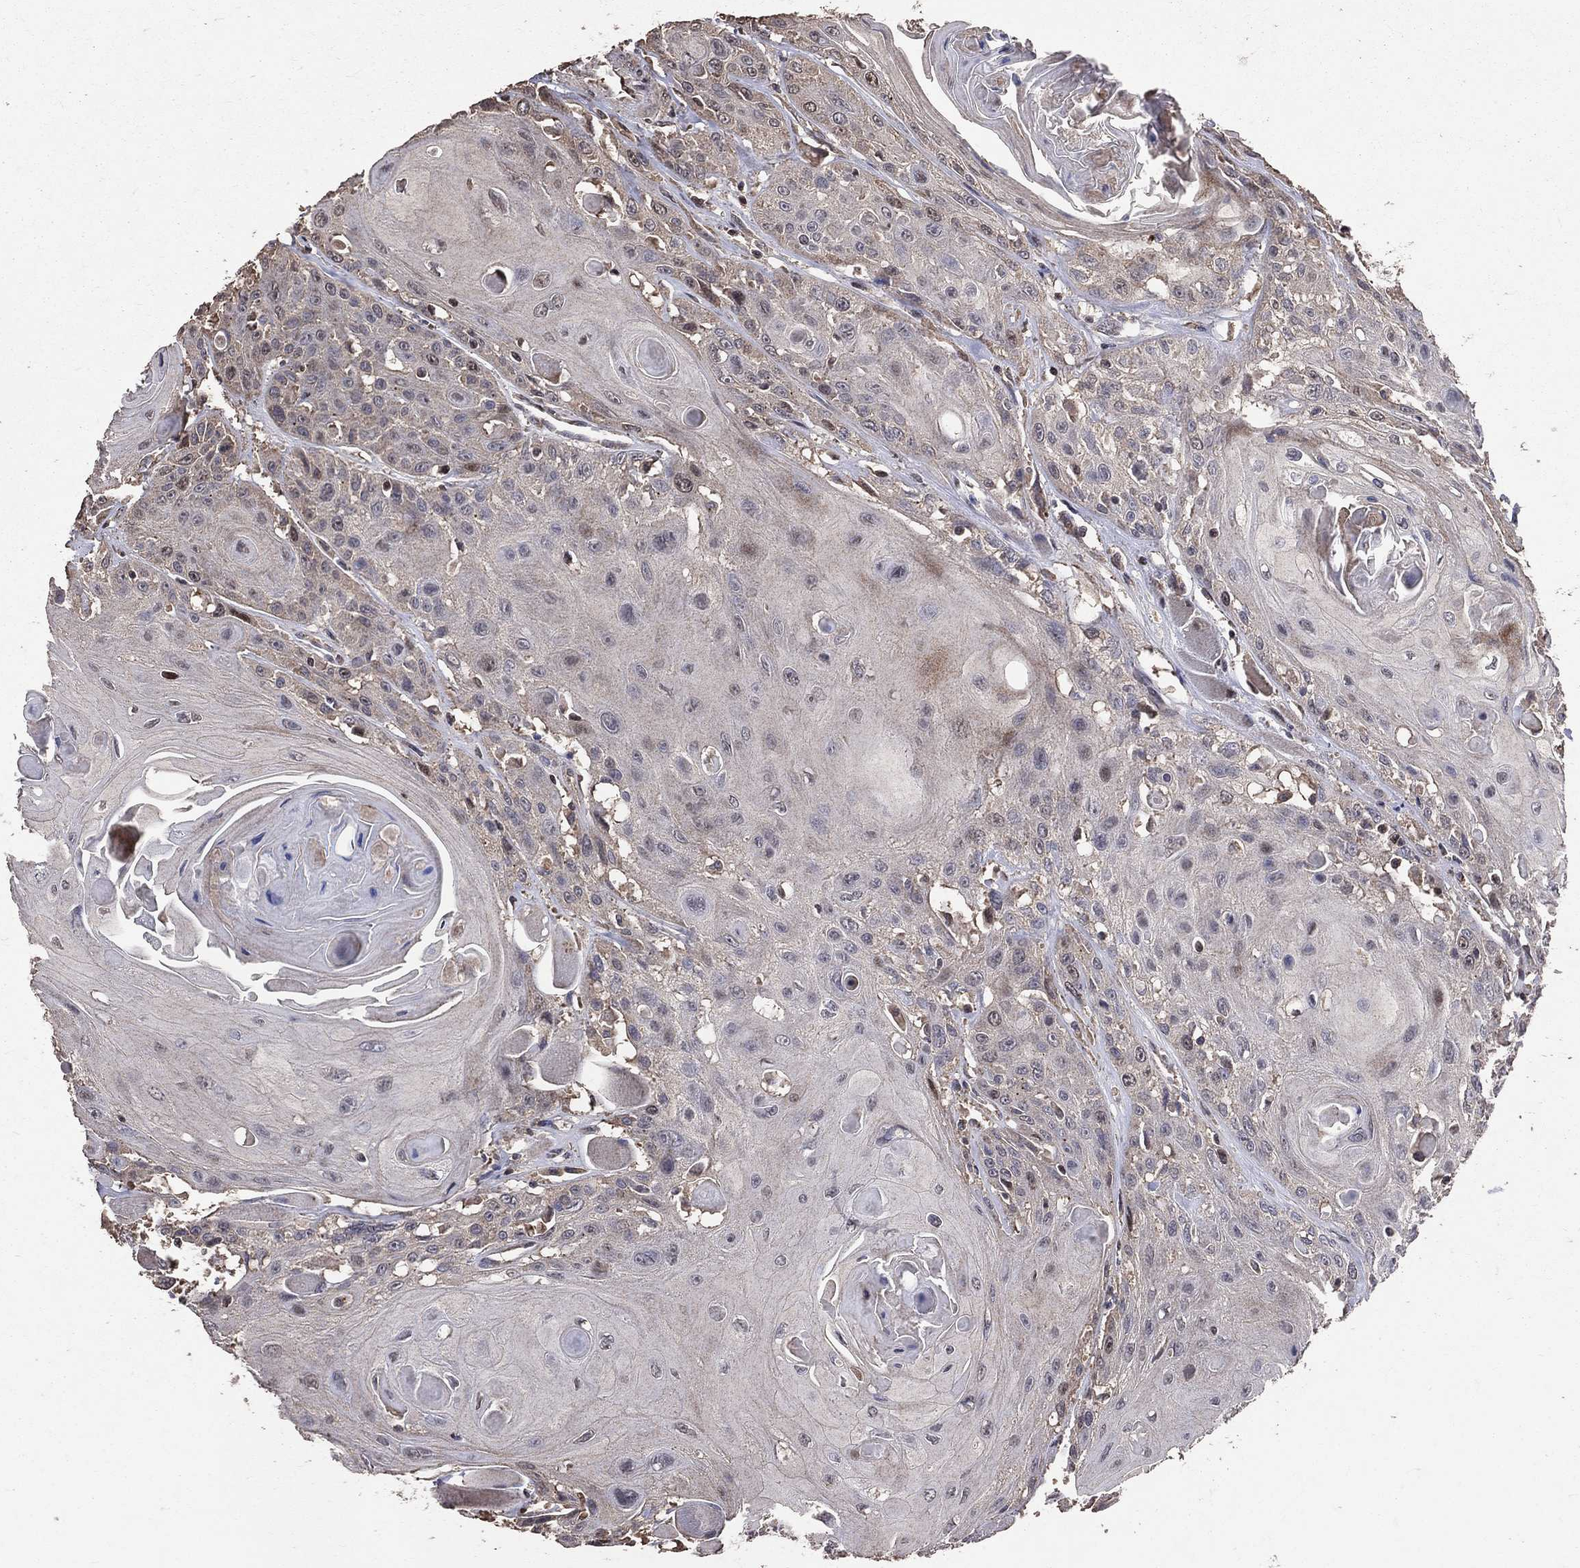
{"staining": {"intensity": "weak", "quantity": "<25%", "location": "cytoplasmic/membranous"}, "tissue": "head and neck cancer", "cell_type": "Tumor cells", "image_type": "cancer", "snomed": [{"axis": "morphology", "description": "Squamous cell carcinoma, NOS"}, {"axis": "topography", "description": "Head-Neck"}], "caption": "IHC photomicrograph of head and neck squamous cell carcinoma stained for a protein (brown), which exhibits no positivity in tumor cells.", "gene": "LY6K", "patient": {"sex": "female", "age": 59}}